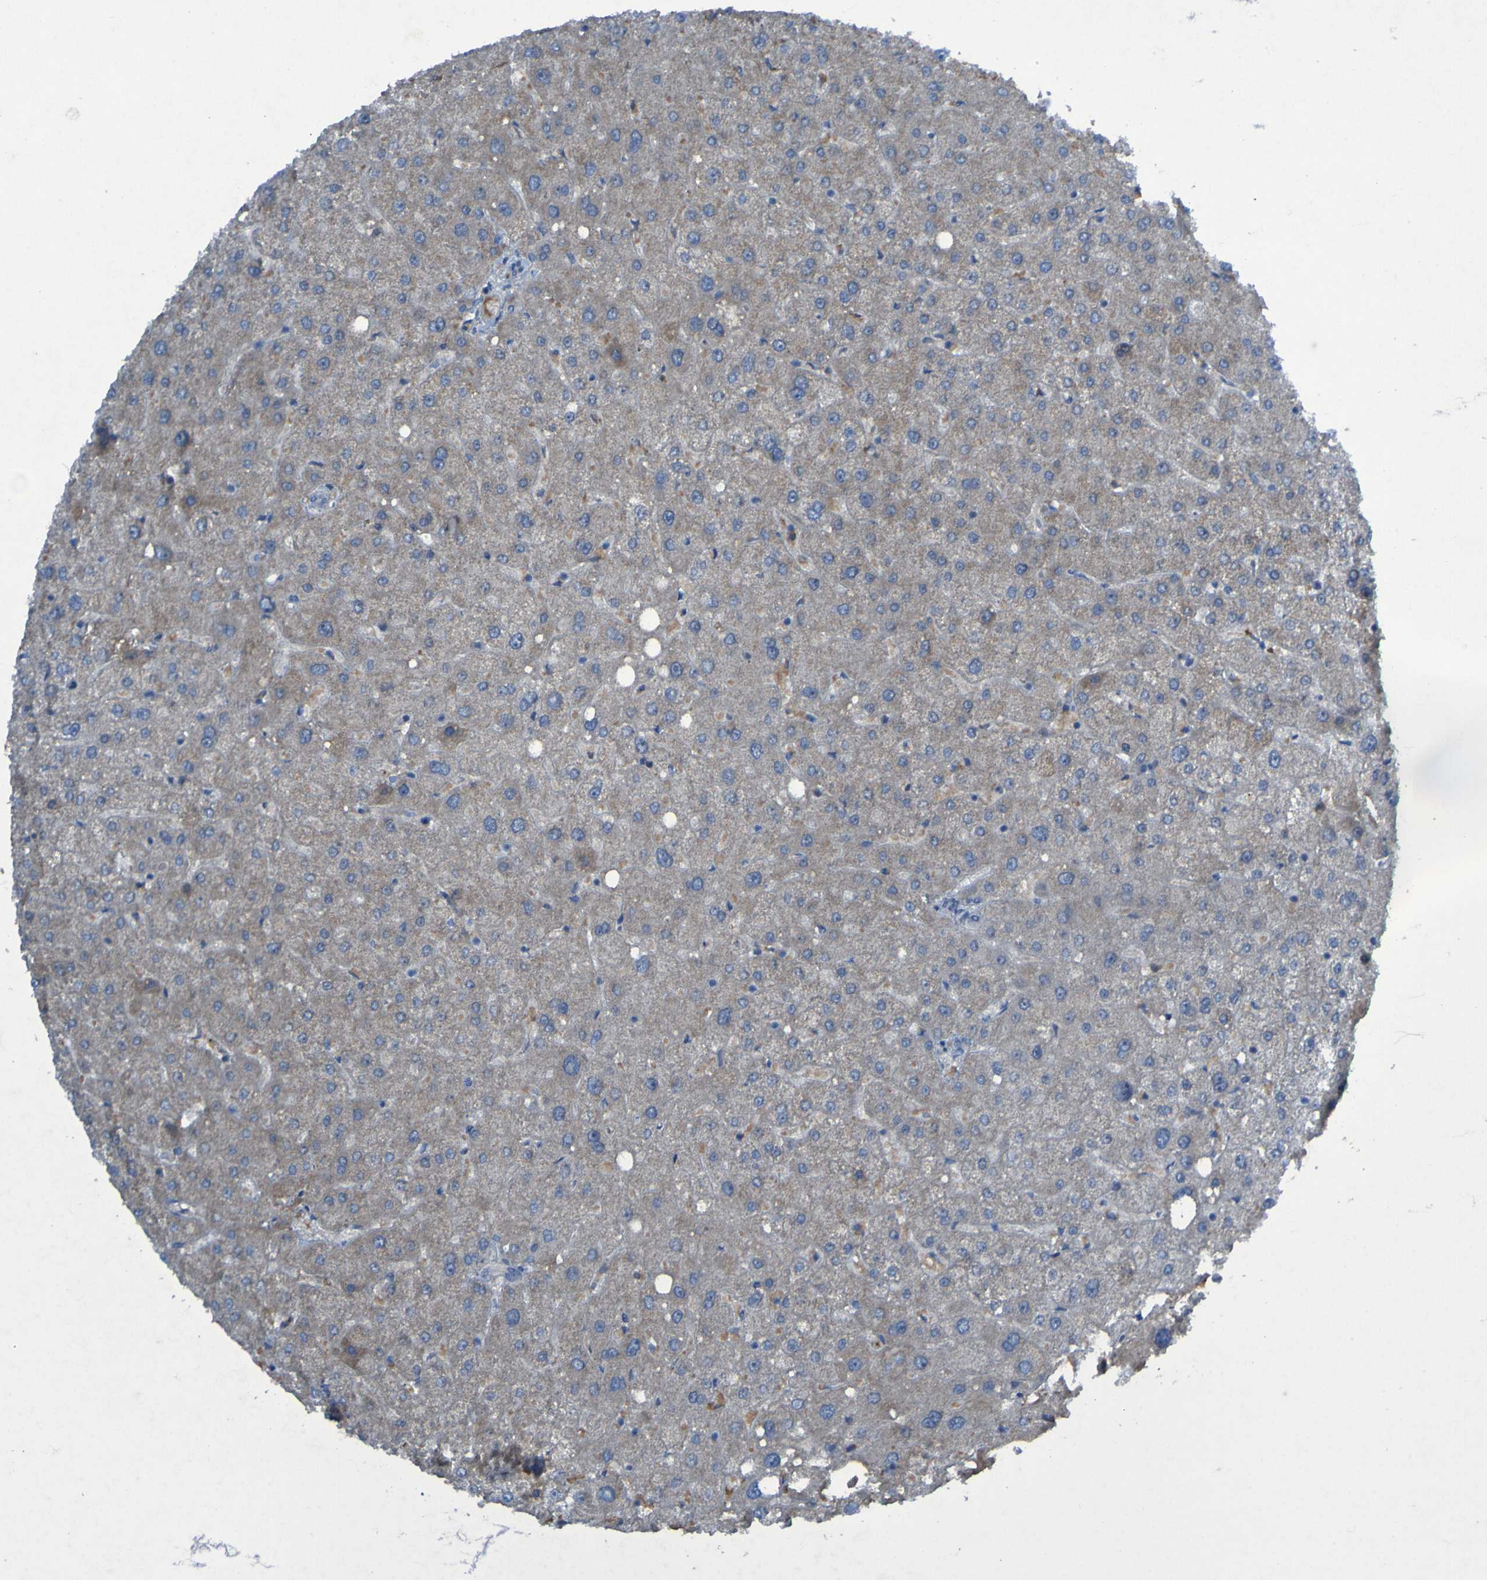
{"staining": {"intensity": "negative", "quantity": "none", "location": "none"}, "tissue": "liver", "cell_type": "Cholangiocytes", "image_type": "normal", "snomed": [{"axis": "morphology", "description": "Normal tissue, NOS"}, {"axis": "topography", "description": "Liver"}], "caption": "Immunohistochemical staining of unremarkable liver reveals no significant positivity in cholangiocytes. Brightfield microscopy of immunohistochemistry stained with DAB (3,3'-diaminobenzidine) (brown) and hematoxylin (blue), captured at high magnification.", "gene": "SGK2", "patient": {"sex": "male", "age": 73}}